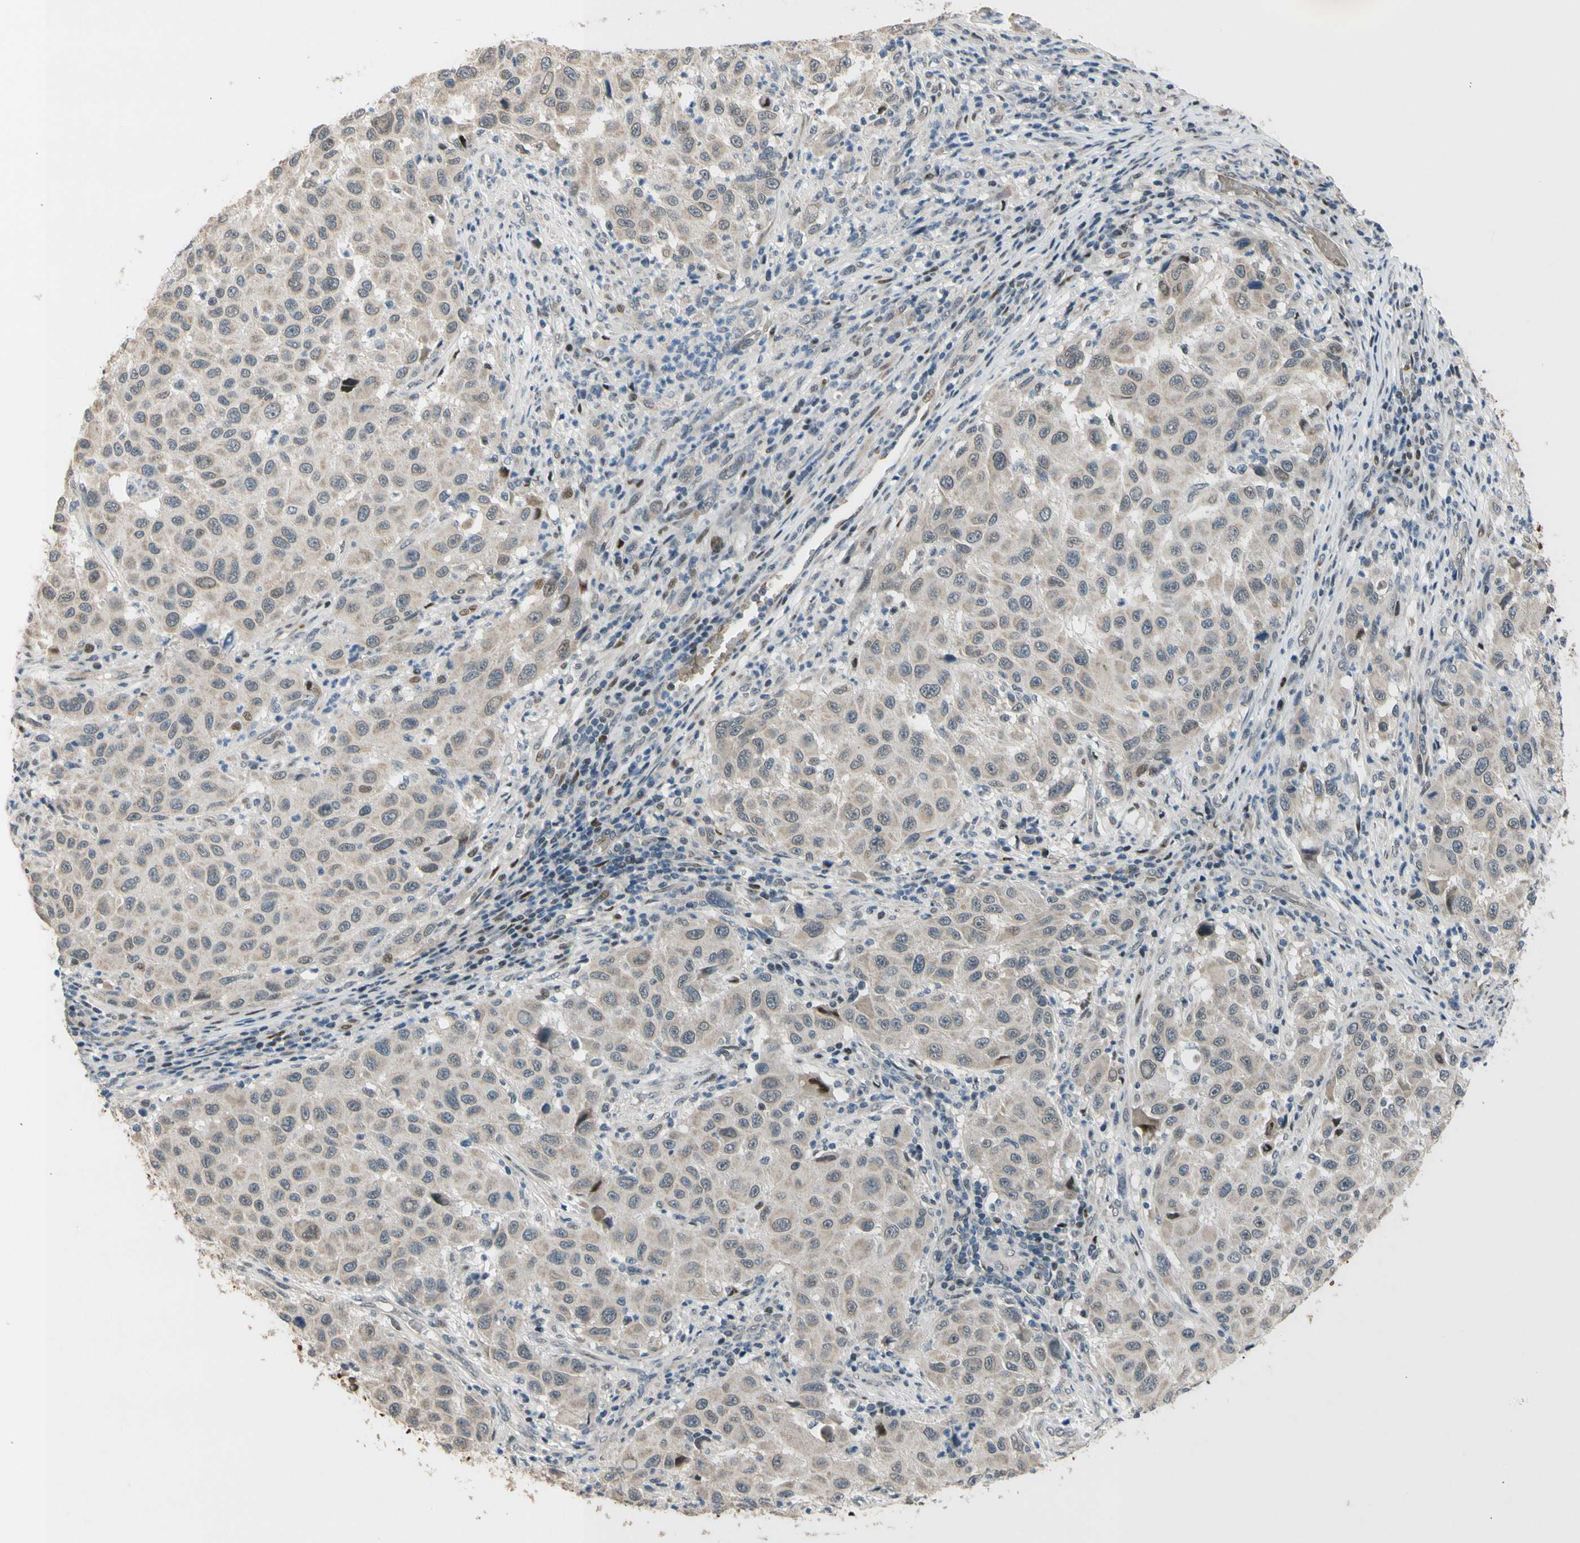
{"staining": {"intensity": "moderate", "quantity": "<25%", "location": "nuclear"}, "tissue": "melanoma", "cell_type": "Tumor cells", "image_type": "cancer", "snomed": [{"axis": "morphology", "description": "Malignant melanoma, Metastatic site"}, {"axis": "topography", "description": "Lymph node"}], "caption": "DAB (3,3'-diaminobenzidine) immunohistochemical staining of malignant melanoma (metastatic site) exhibits moderate nuclear protein positivity in approximately <25% of tumor cells. Immunohistochemistry stains the protein in brown and the nuclei are stained blue.", "gene": "ZNF184", "patient": {"sex": "male", "age": 61}}